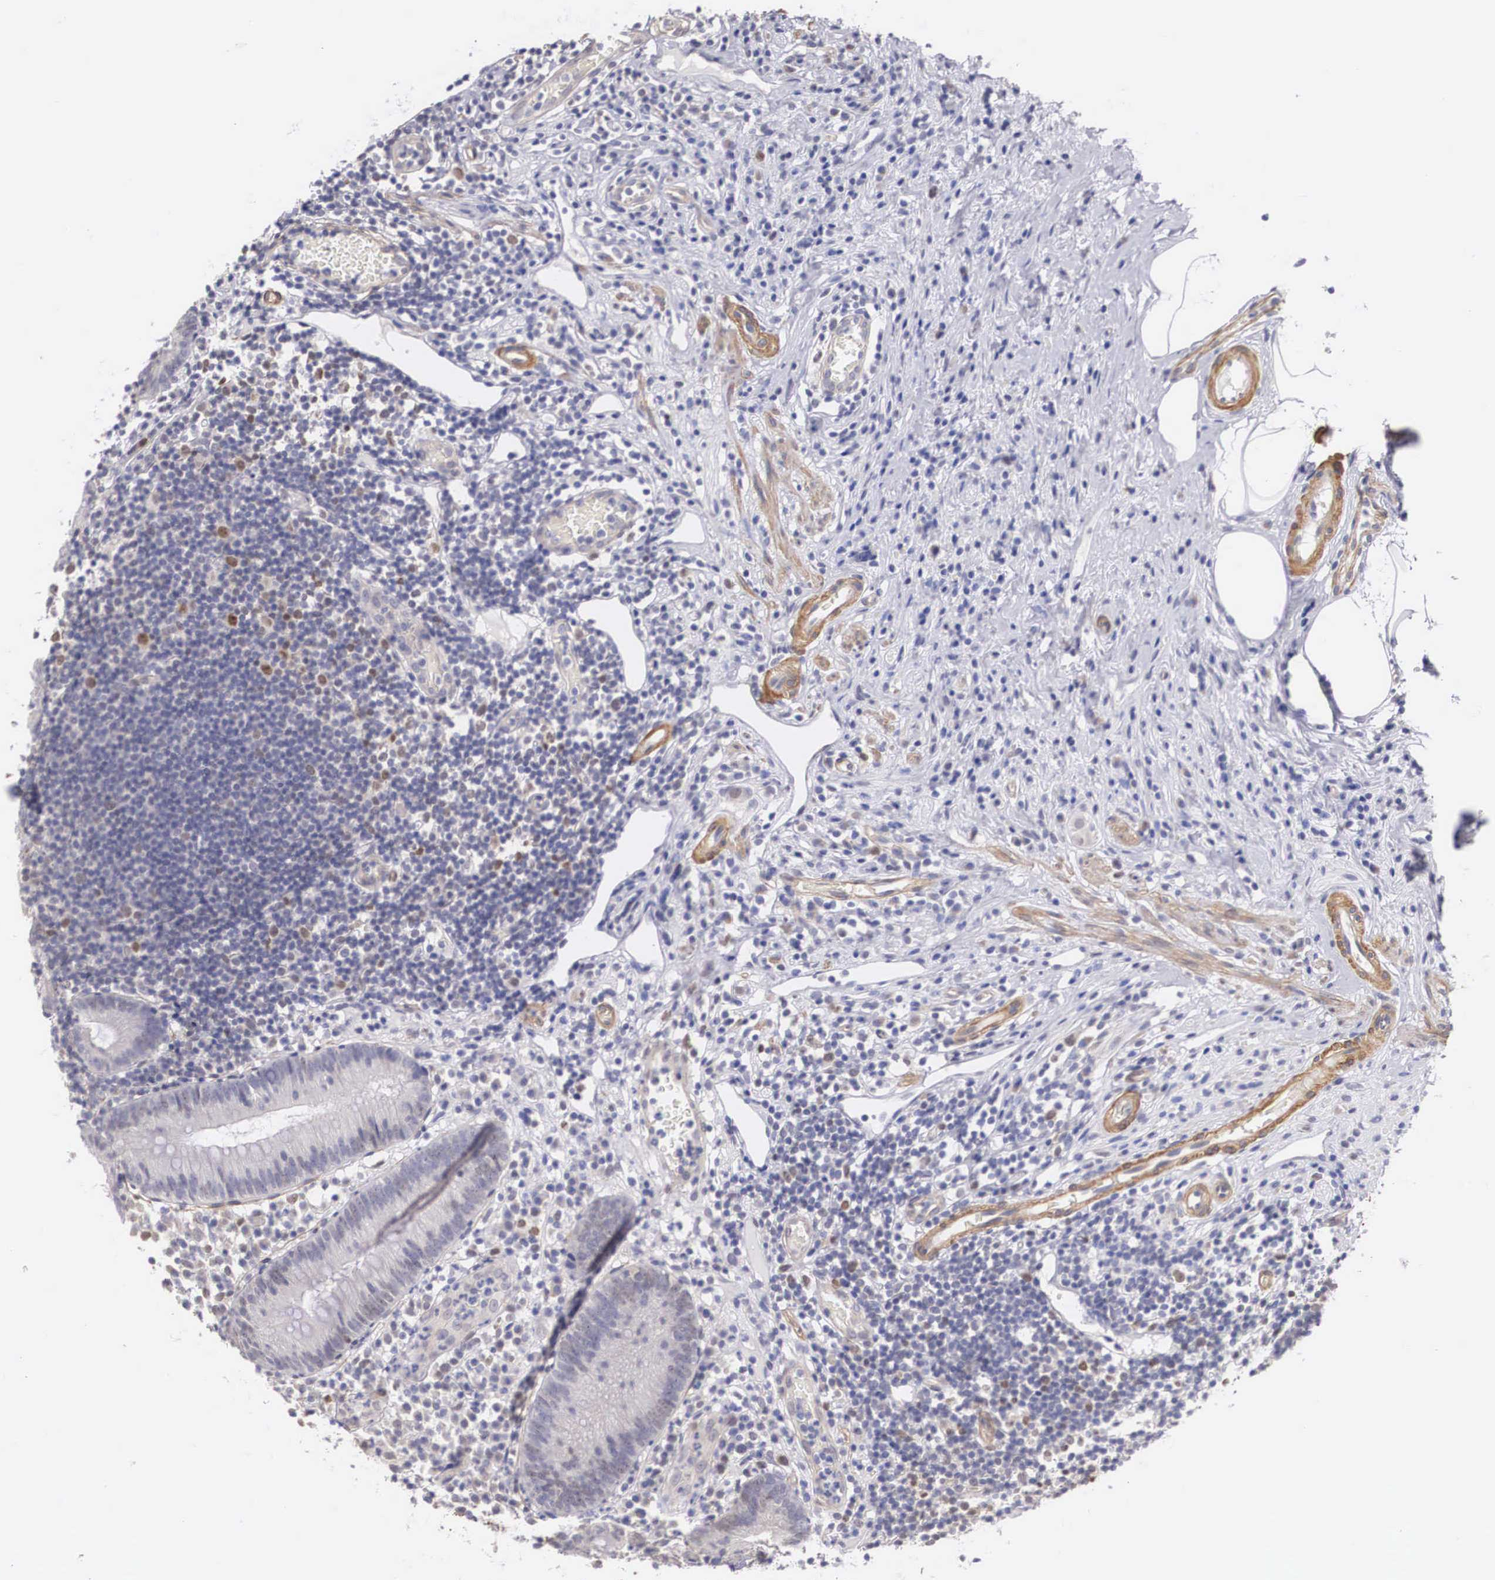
{"staining": {"intensity": "negative", "quantity": "none", "location": "none"}, "tissue": "appendix", "cell_type": "Glandular cells", "image_type": "normal", "snomed": [{"axis": "morphology", "description": "Normal tissue, NOS"}, {"axis": "topography", "description": "Appendix"}], "caption": "Glandular cells are negative for brown protein staining in benign appendix. (DAB (3,3'-diaminobenzidine) IHC visualized using brightfield microscopy, high magnification).", "gene": "ENOX2", "patient": {"sex": "male", "age": 25}}